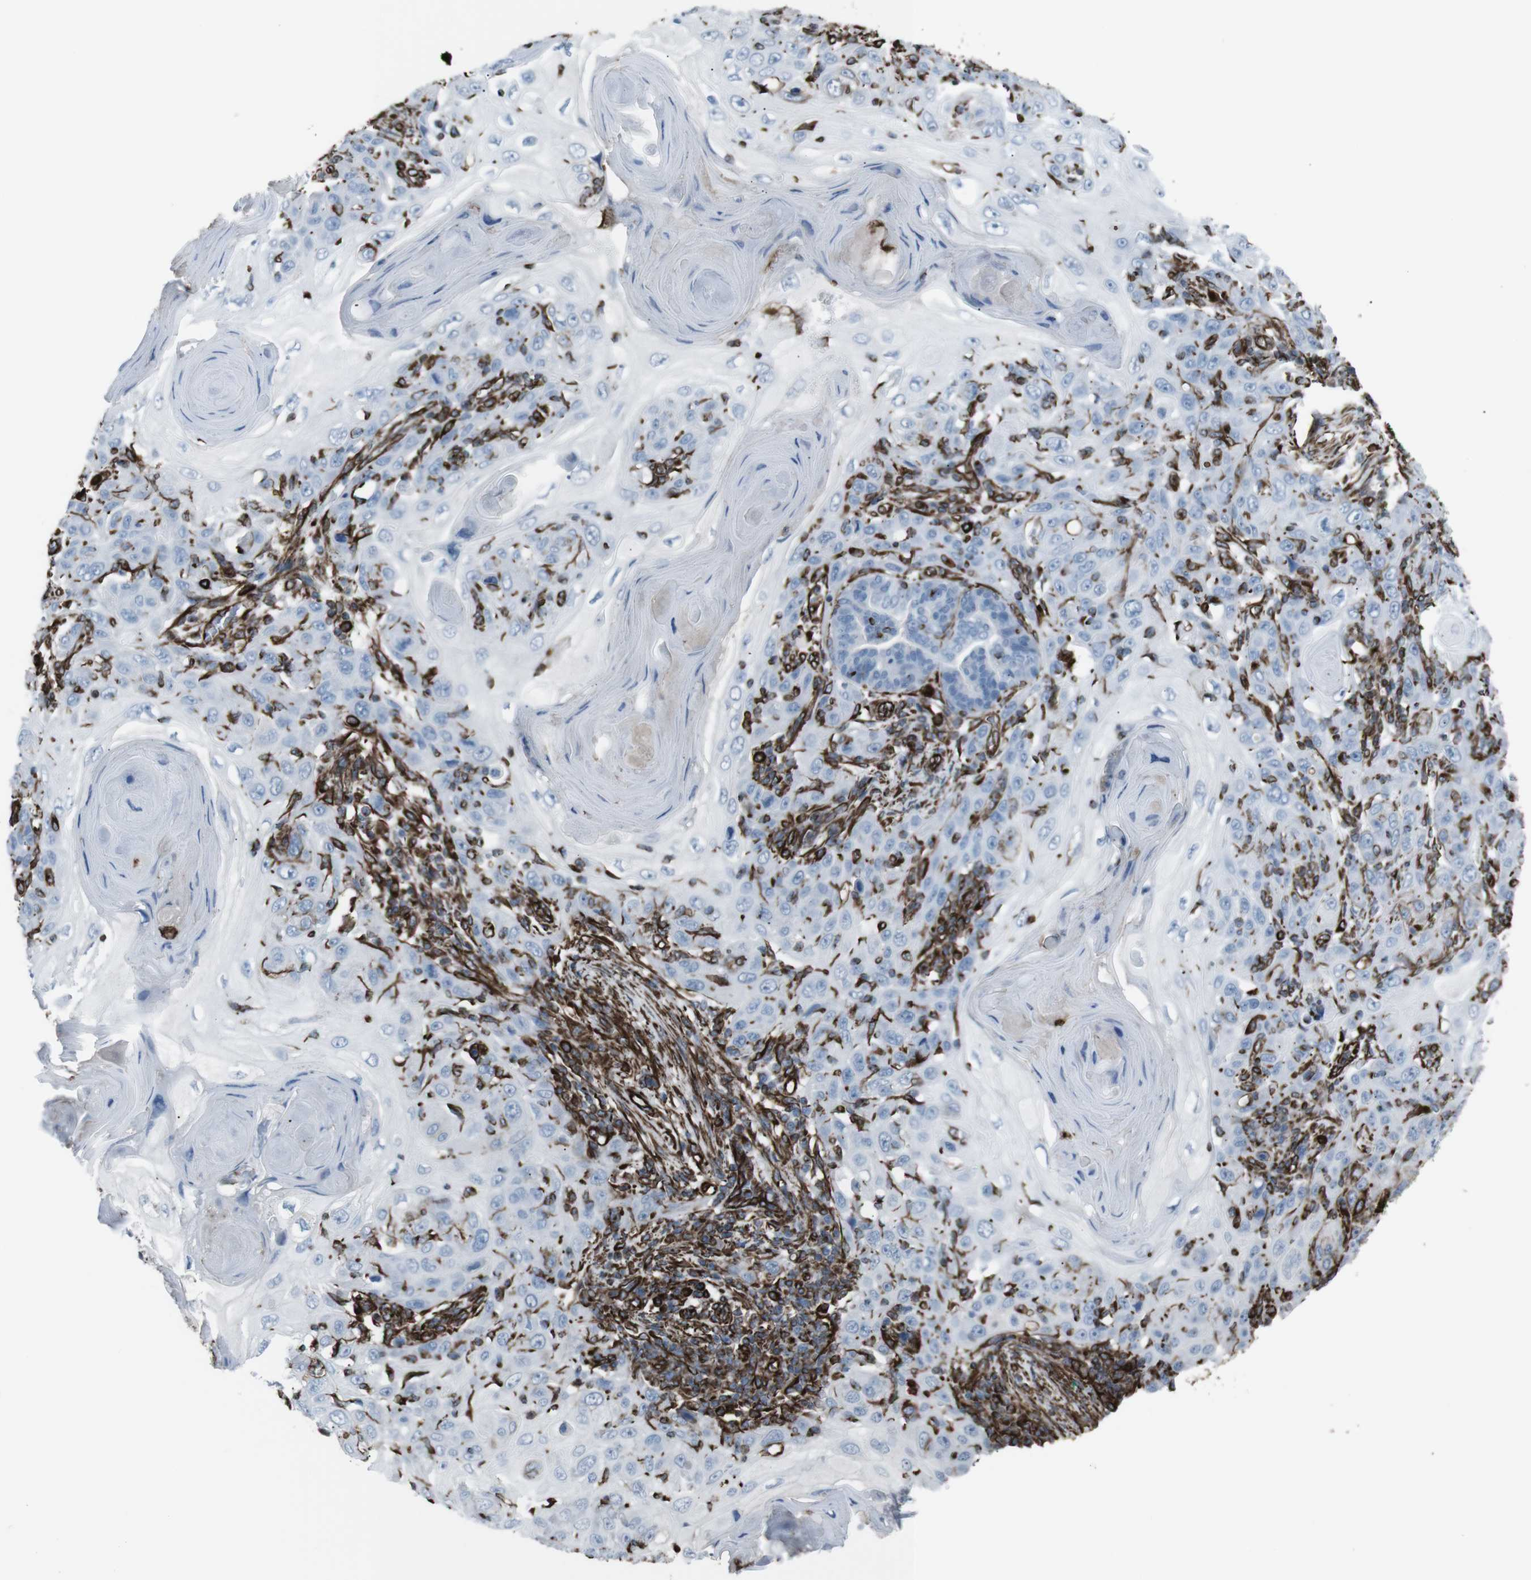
{"staining": {"intensity": "negative", "quantity": "none", "location": "none"}, "tissue": "skin cancer", "cell_type": "Tumor cells", "image_type": "cancer", "snomed": [{"axis": "morphology", "description": "Squamous cell carcinoma, NOS"}, {"axis": "topography", "description": "Skin"}], "caption": "High magnification brightfield microscopy of skin cancer stained with DAB (brown) and counterstained with hematoxylin (blue): tumor cells show no significant staining.", "gene": "ZDHHC6", "patient": {"sex": "female", "age": 88}}